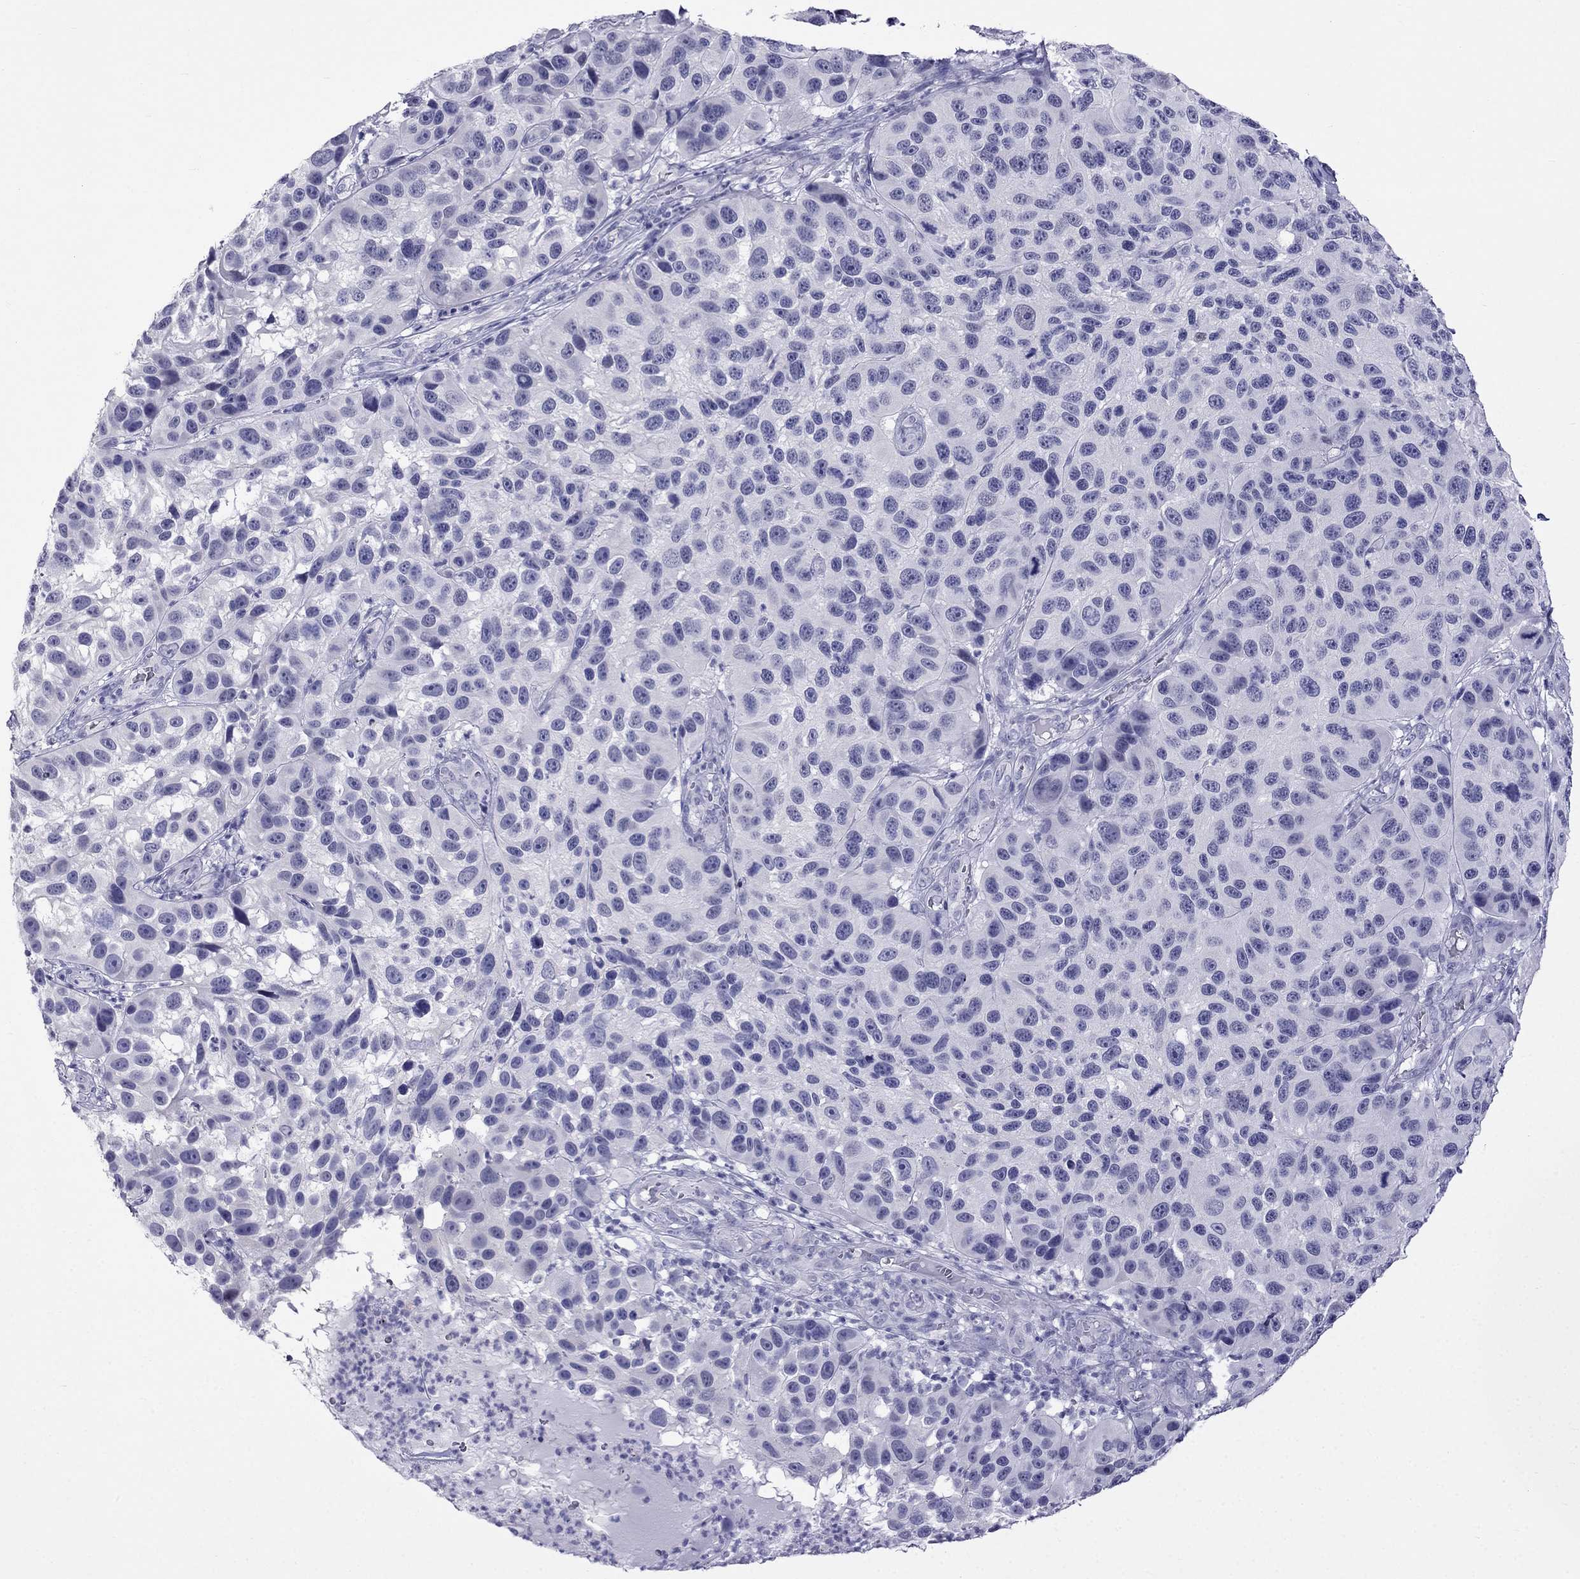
{"staining": {"intensity": "negative", "quantity": "none", "location": "none"}, "tissue": "melanoma", "cell_type": "Tumor cells", "image_type": "cancer", "snomed": [{"axis": "morphology", "description": "Malignant melanoma, NOS"}, {"axis": "topography", "description": "Skin"}], "caption": "This is a micrograph of immunohistochemistry (IHC) staining of melanoma, which shows no expression in tumor cells.", "gene": "MGP", "patient": {"sex": "male", "age": 53}}